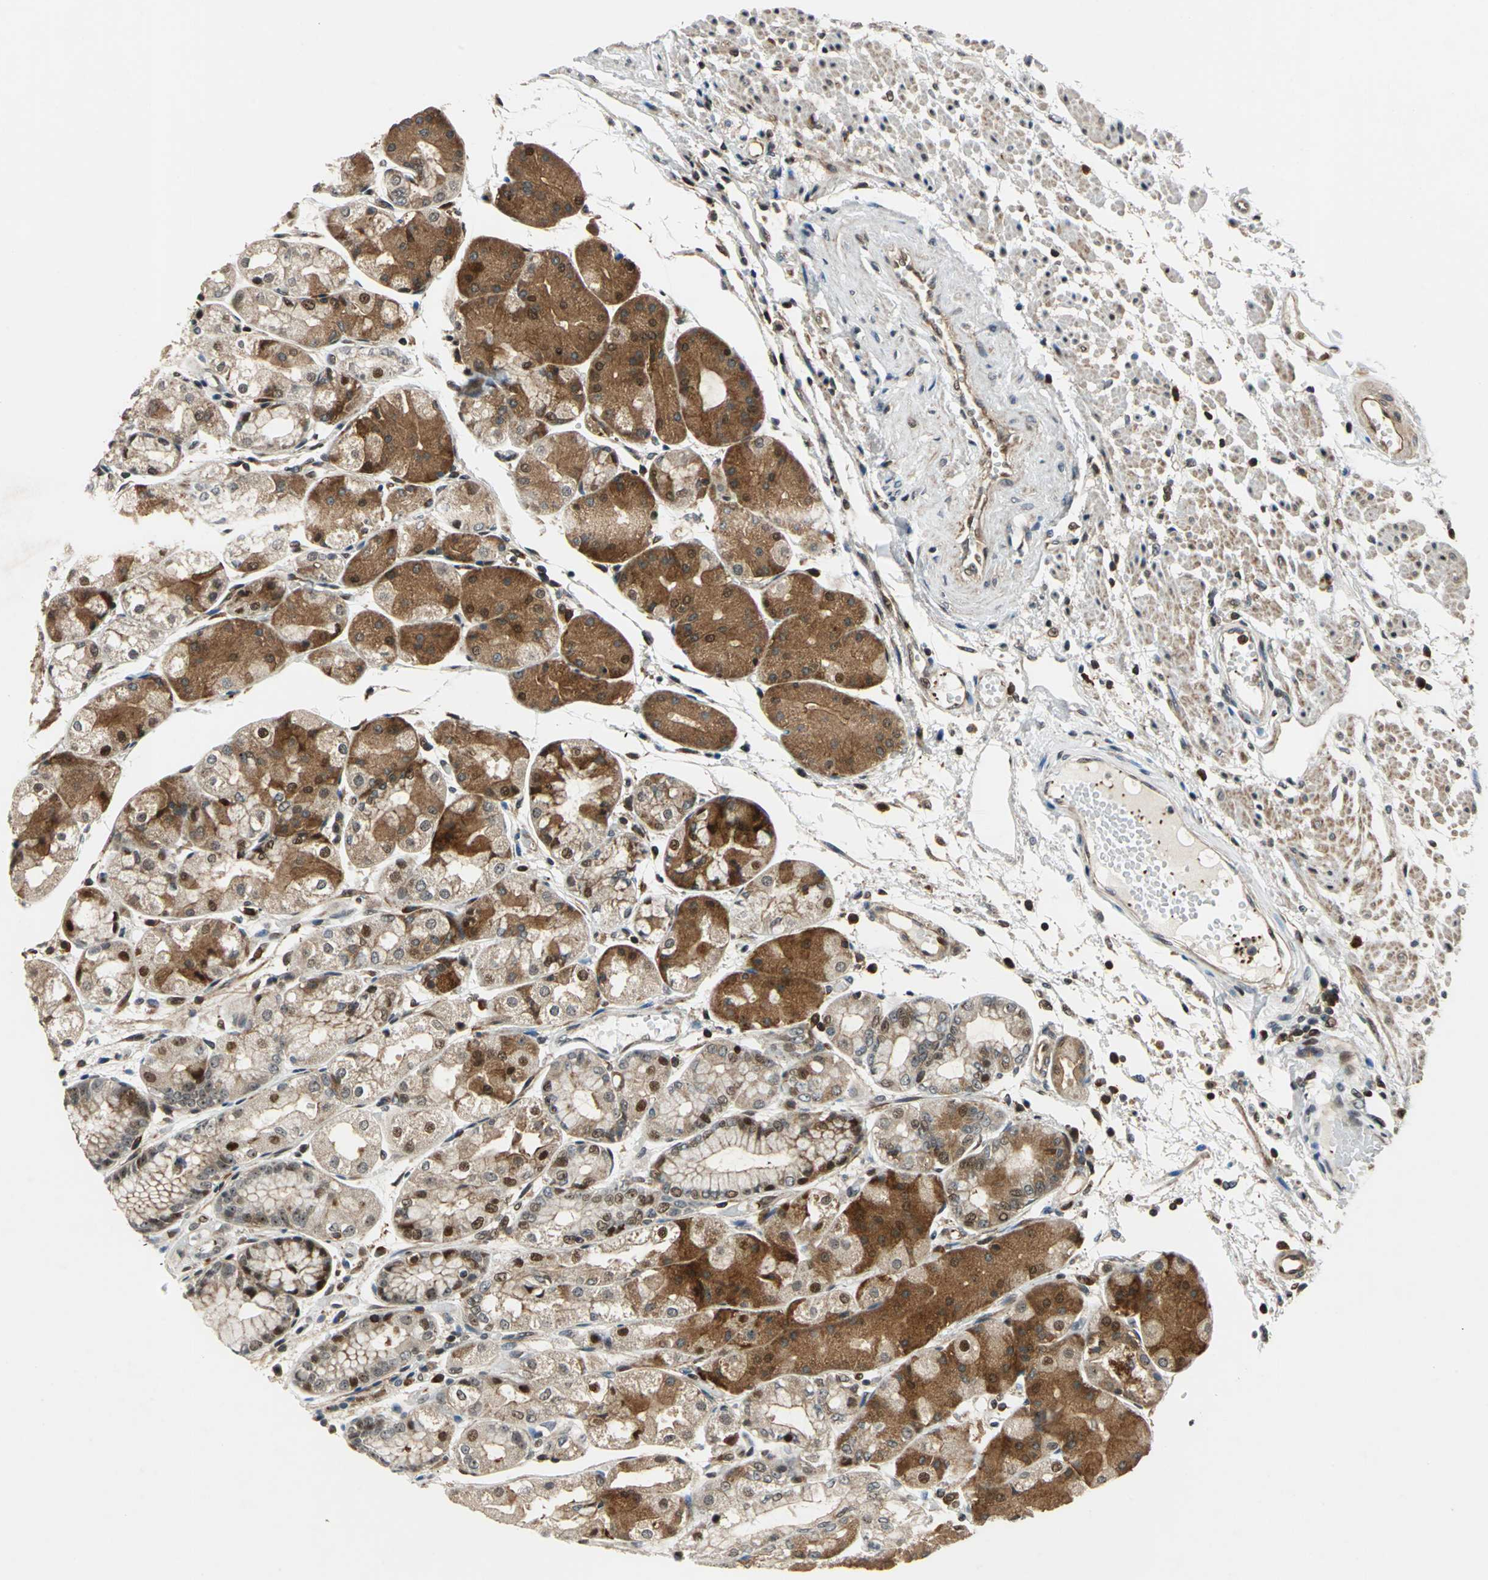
{"staining": {"intensity": "strong", "quantity": "25%-75%", "location": "cytoplasmic/membranous,nuclear"}, "tissue": "stomach", "cell_type": "Glandular cells", "image_type": "normal", "snomed": [{"axis": "morphology", "description": "Normal tissue, NOS"}, {"axis": "topography", "description": "Stomach, upper"}], "caption": "Immunohistochemistry (DAB (3,3'-diaminobenzidine)) staining of normal stomach reveals strong cytoplasmic/membranous,nuclear protein positivity in about 25%-75% of glandular cells. The protein of interest is stained brown, and the nuclei are stained in blue (DAB (3,3'-diaminobenzidine) IHC with brightfield microscopy, high magnification).", "gene": "AATF", "patient": {"sex": "male", "age": 72}}